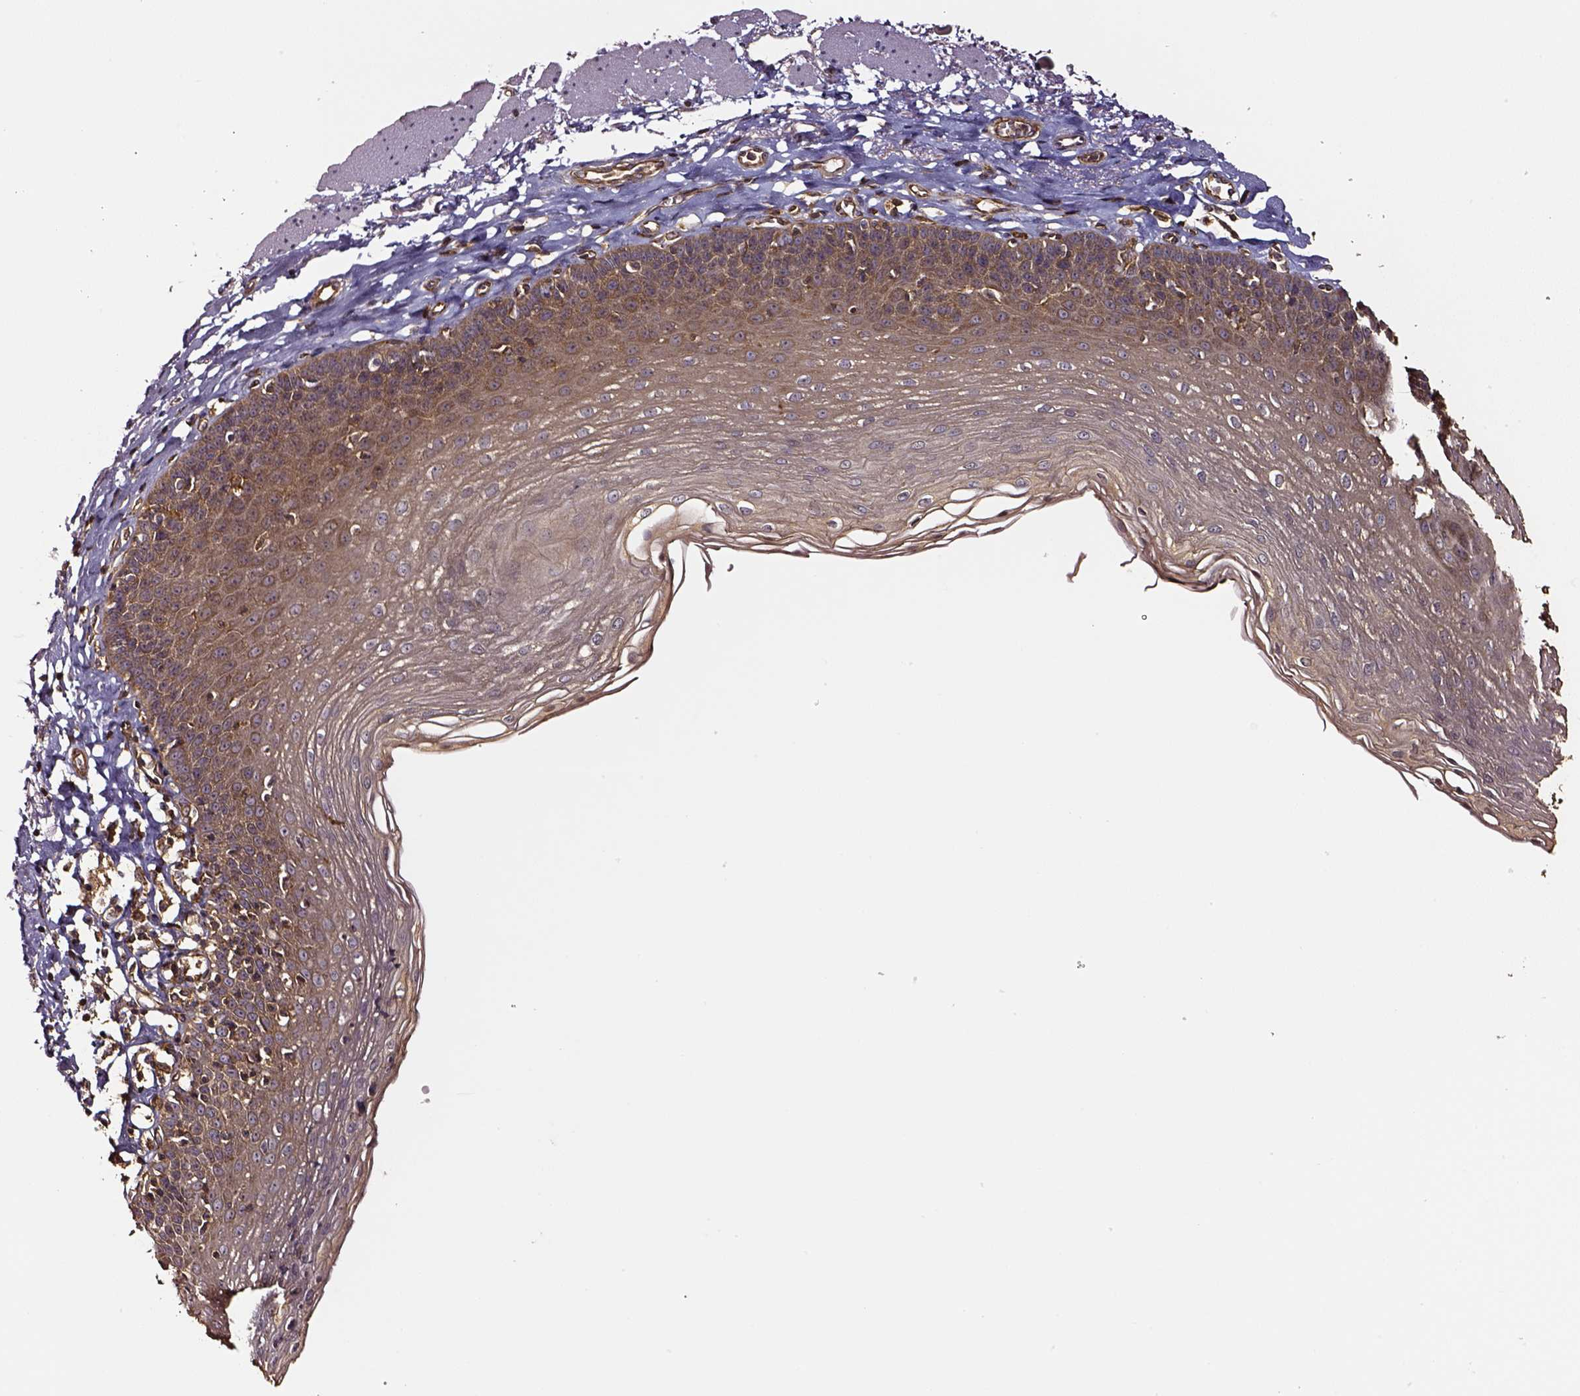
{"staining": {"intensity": "moderate", "quantity": ">75%", "location": "cytoplasmic/membranous"}, "tissue": "esophagus", "cell_type": "Squamous epithelial cells", "image_type": "normal", "snomed": [{"axis": "morphology", "description": "Normal tissue, NOS"}, {"axis": "topography", "description": "Esophagus"}], "caption": "Brown immunohistochemical staining in benign esophagus shows moderate cytoplasmic/membranous positivity in approximately >75% of squamous epithelial cells. The staining is performed using DAB (3,3'-diaminobenzidine) brown chromogen to label protein expression. The nuclei are counter-stained blue using hematoxylin.", "gene": "RASSF5", "patient": {"sex": "female", "age": 81}}